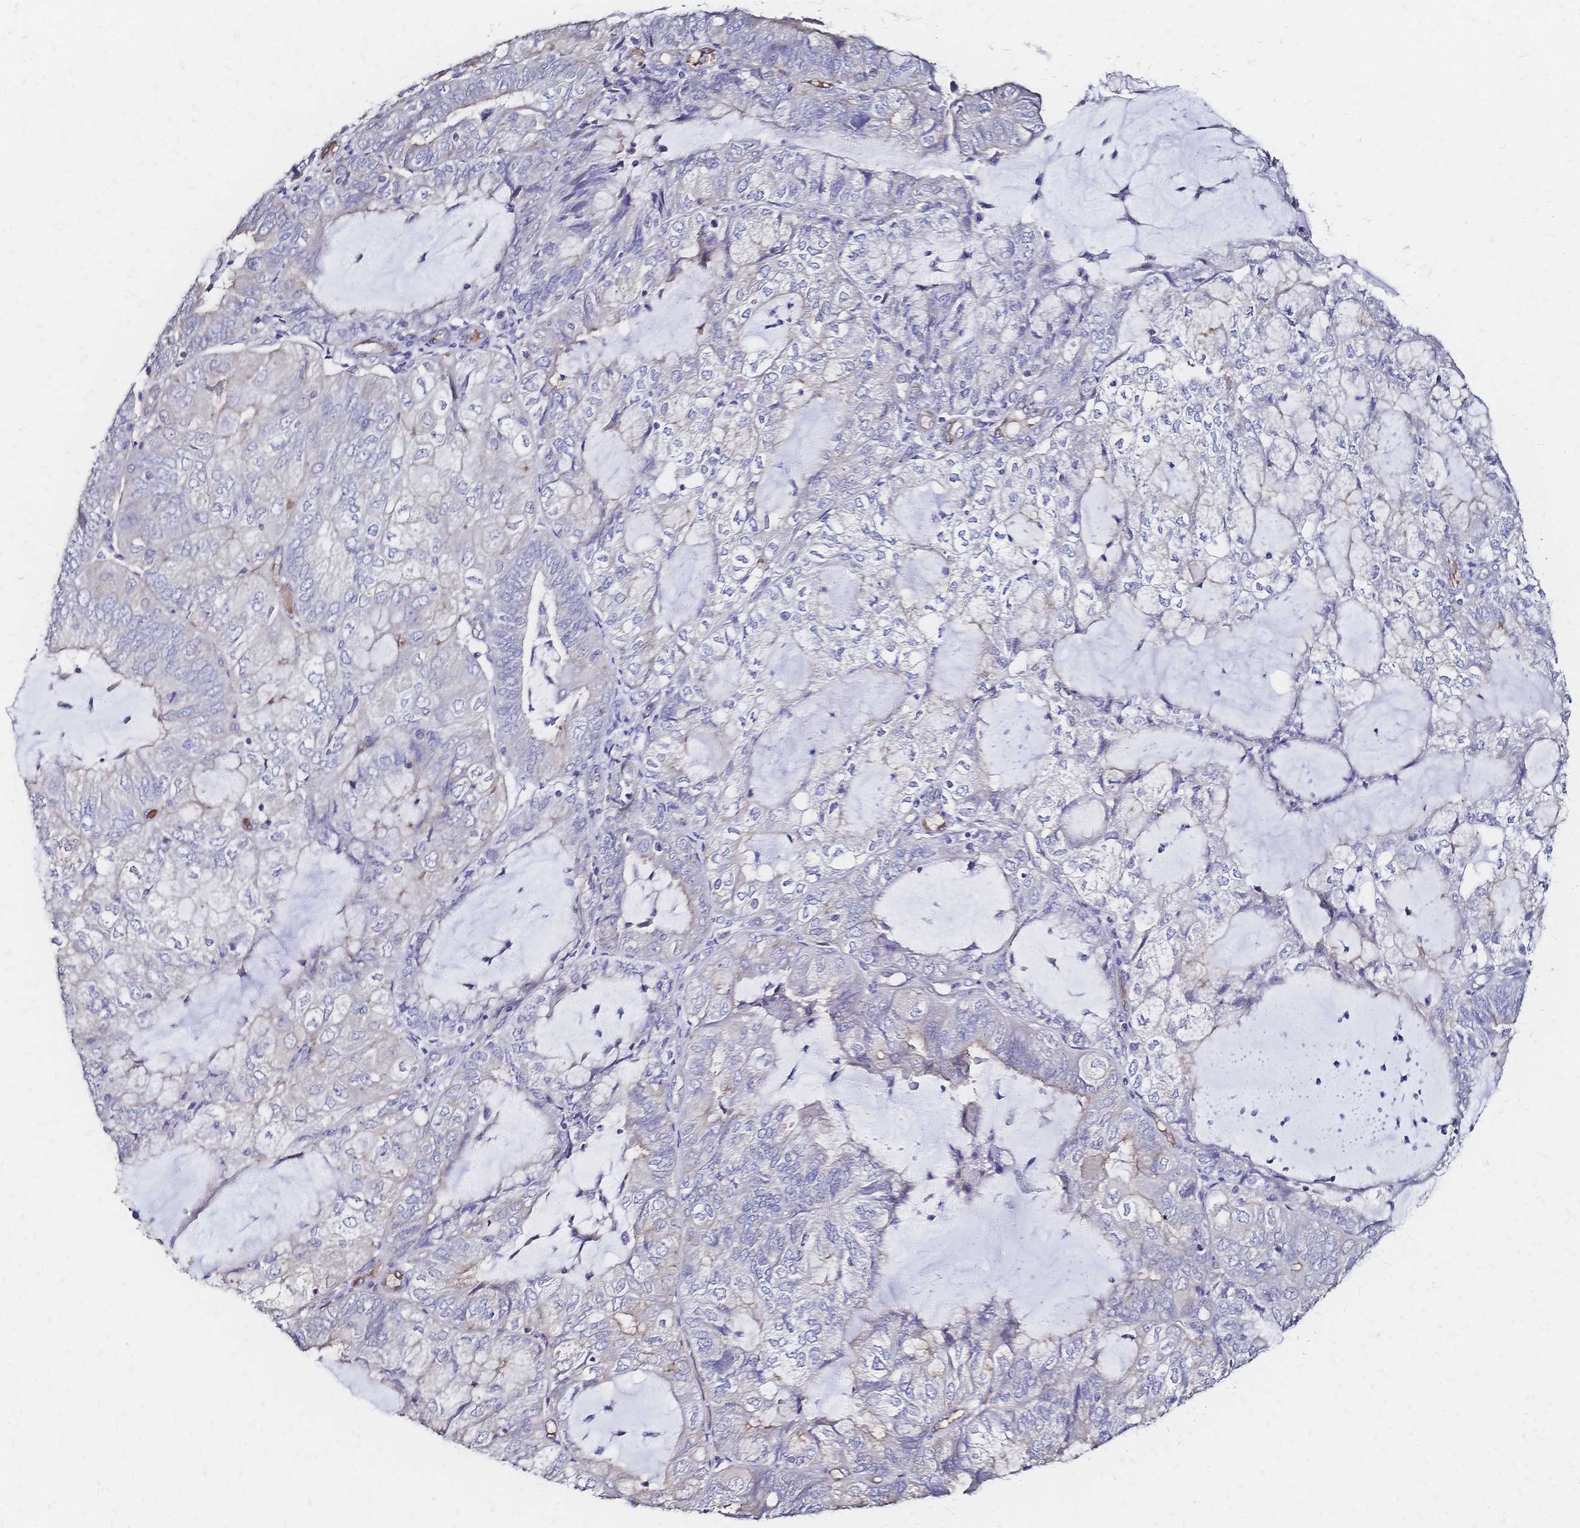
{"staining": {"intensity": "negative", "quantity": "none", "location": "none"}, "tissue": "endometrial cancer", "cell_type": "Tumor cells", "image_type": "cancer", "snomed": [{"axis": "morphology", "description": "Adenocarcinoma, NOS"}, {"axis": "topography", "description": "Endometrium"}], "caption": "Micrograph shows no protein staining in tumor cells of endometrial adenocarcinoma tissue.", "gene": "SLC5A1", "patient": {"sex": "female", "age": 81}}